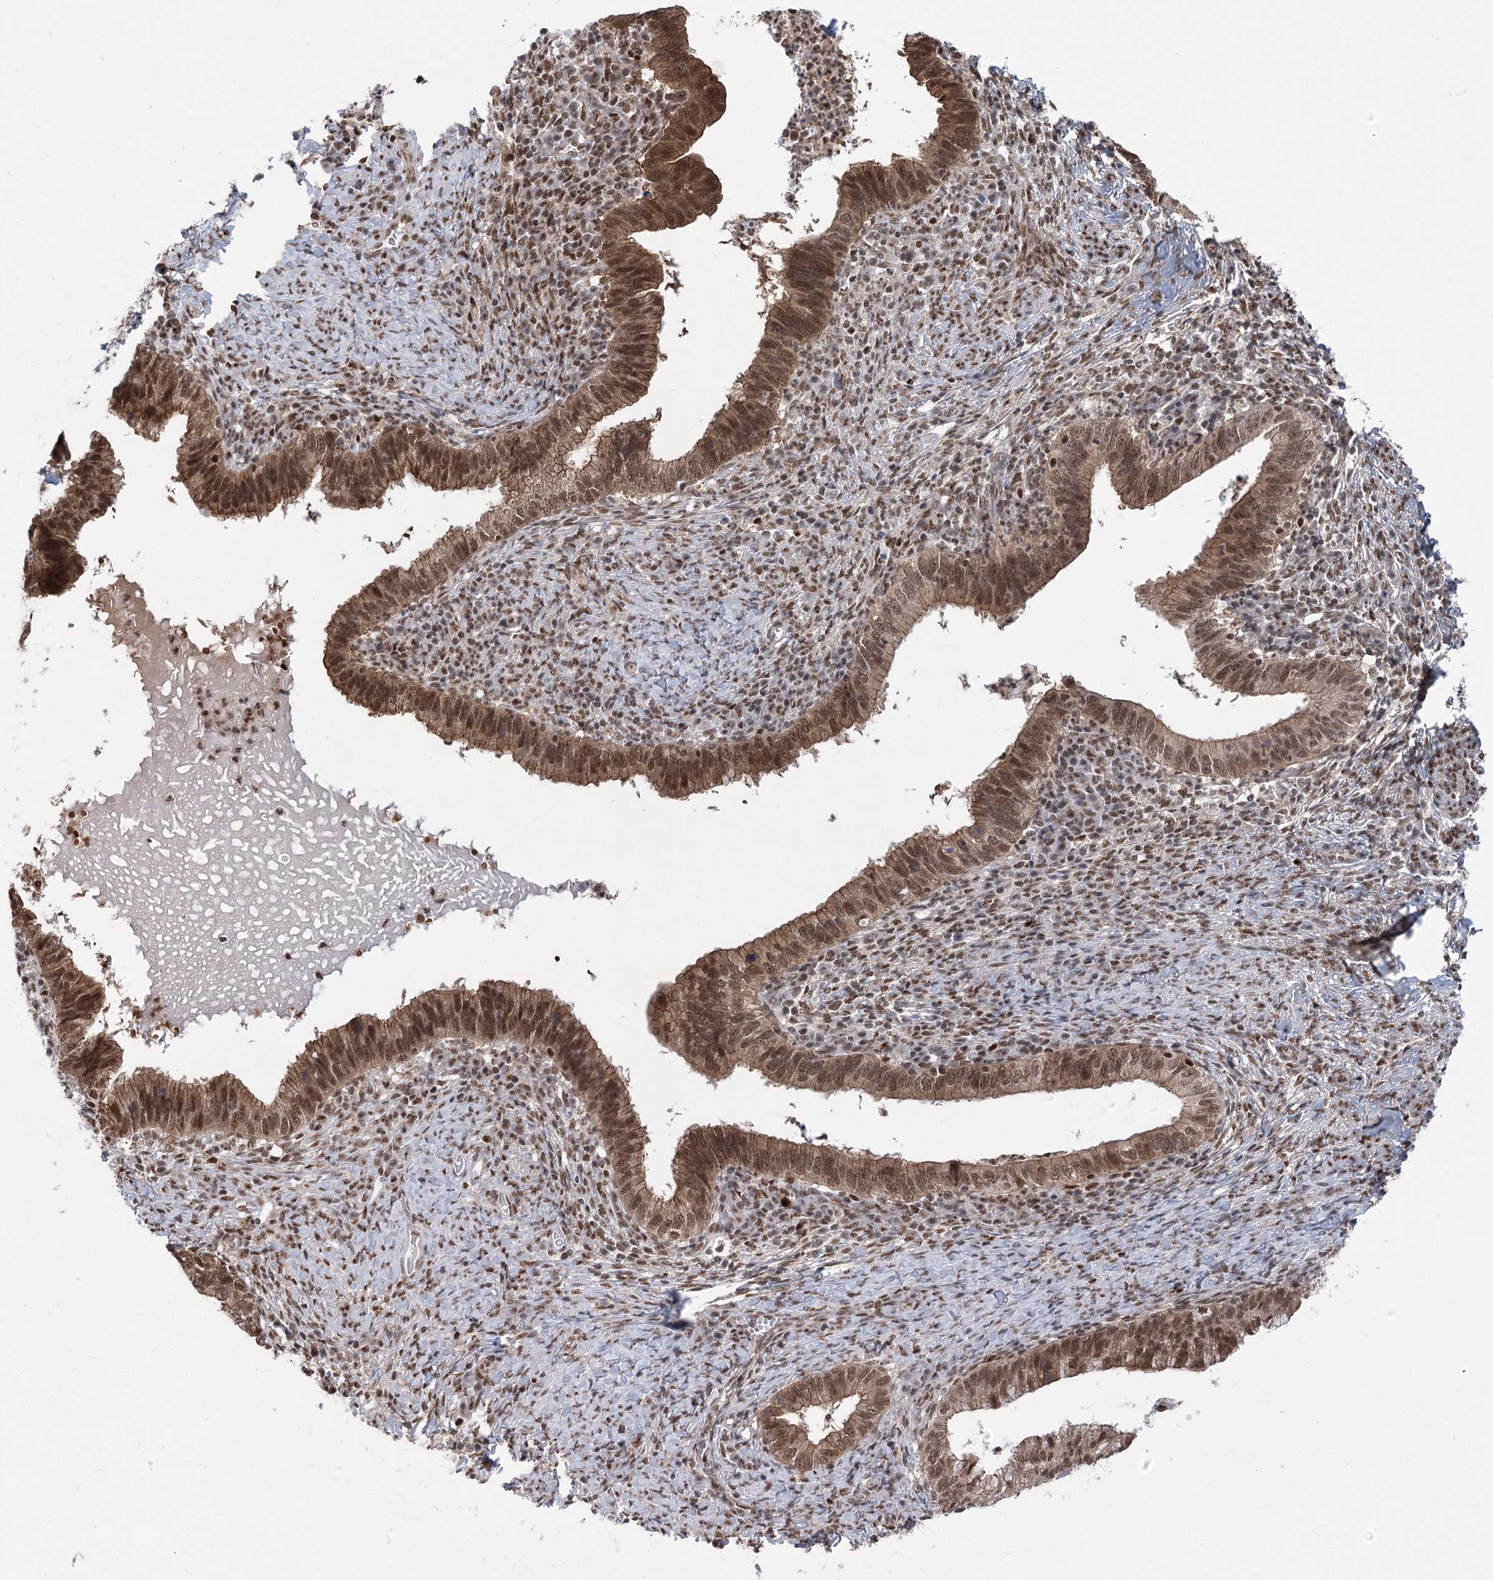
{"staining": {"intensity": "moderate", "quantity": ">75%", "location": "cytoplasmic/membranous,nuclear"}, "tissue": "cervical cancer", "cell_type": "Tumor cells", "image_type": "cancer", "snomed": [{"axis": "morphology", "description": "Adenocarcinoma, NOS"}, {"axis": "topography", "description": "Cervix"}], "caption": "Human cervical adenocarcinoma stained with a brown dye shows moderate cytoplasmic/membranous and nuclear positive expression in about >75% of tumor cells.", "gene": "ZCCHC8", "patient": {"sex": "female", "age": 36}}